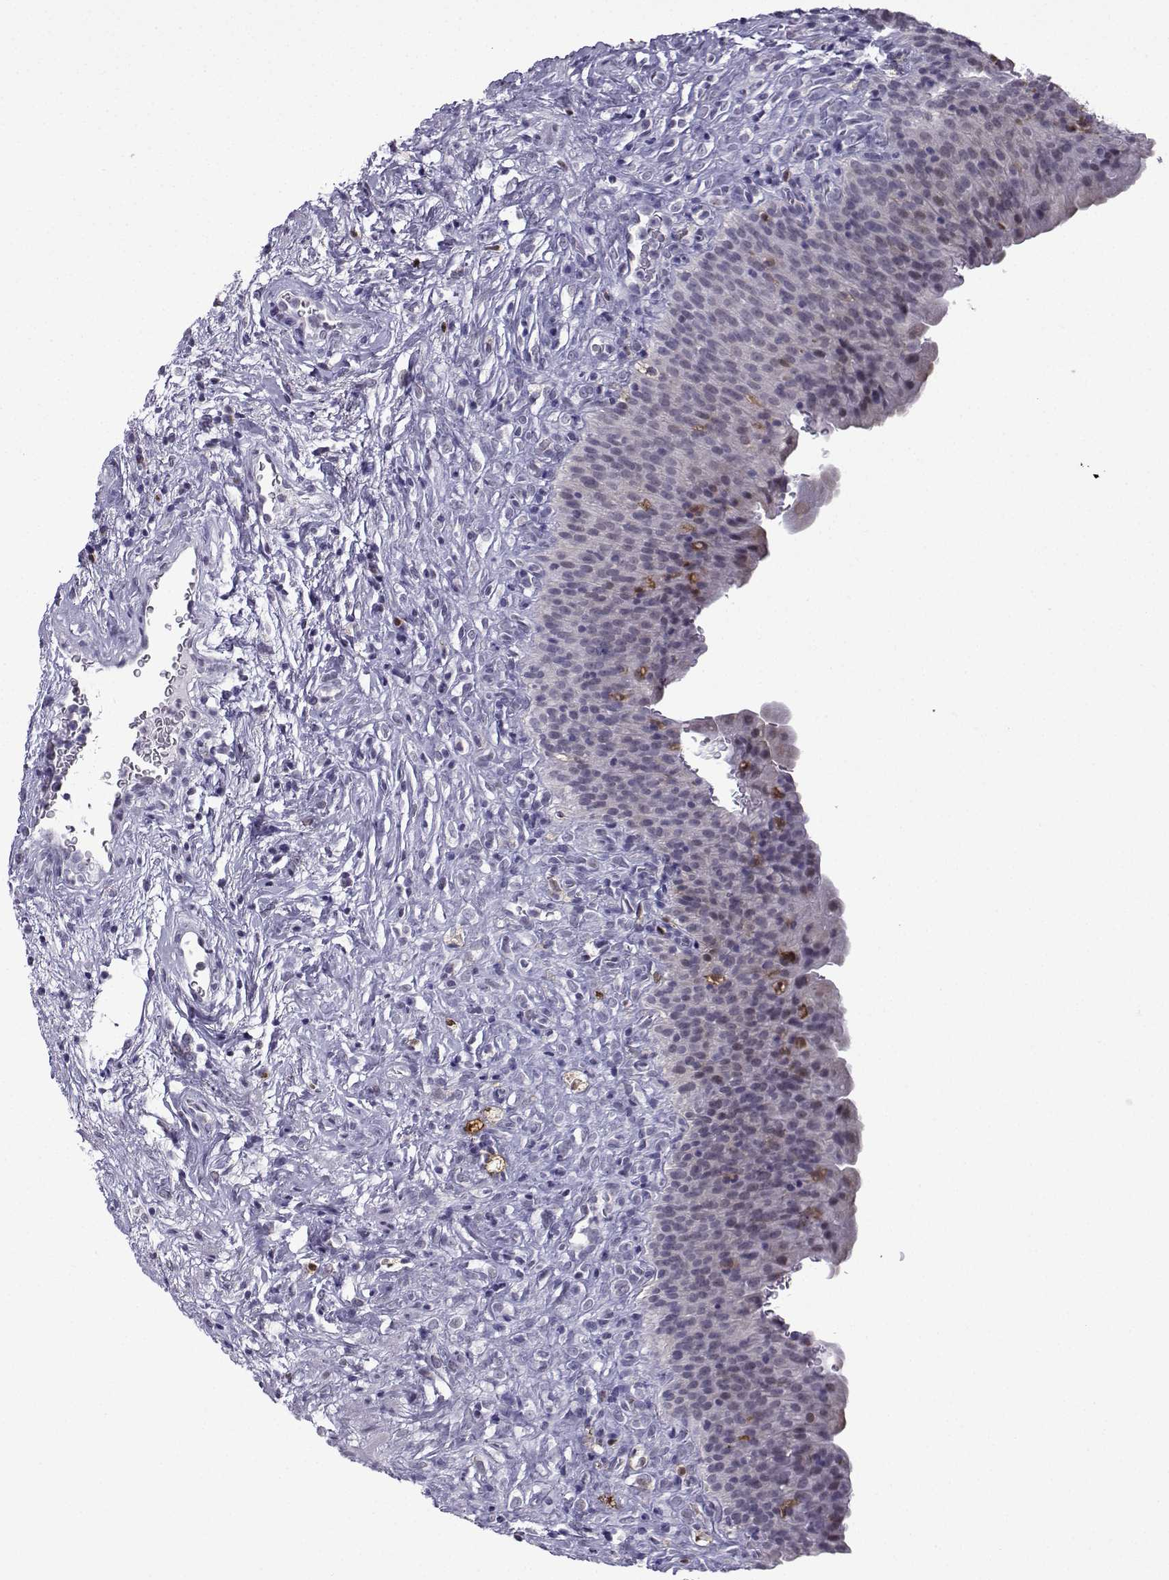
{"staining": {"intensity": "moderate", "quantity": "<25%", "location": "cytoplasmic/membranous"}, "tissue": "urinary bladder", "cell_type": "Urothelial cells", "image_type": "normal", "snomed": [{"axis": "morphology", "description": "Normal tissue, NOS"}, {"axis": "topography", "description": "Urinary bladder"}], "caption": "DAB immunohistochemical staining of normal urinary bladder reveals moderate cytoplasmic/membranous protein staining in approximately <25% of urothelial cells.", "gene": "HTR7", "patient": {"sex": "male", "age": 76}}